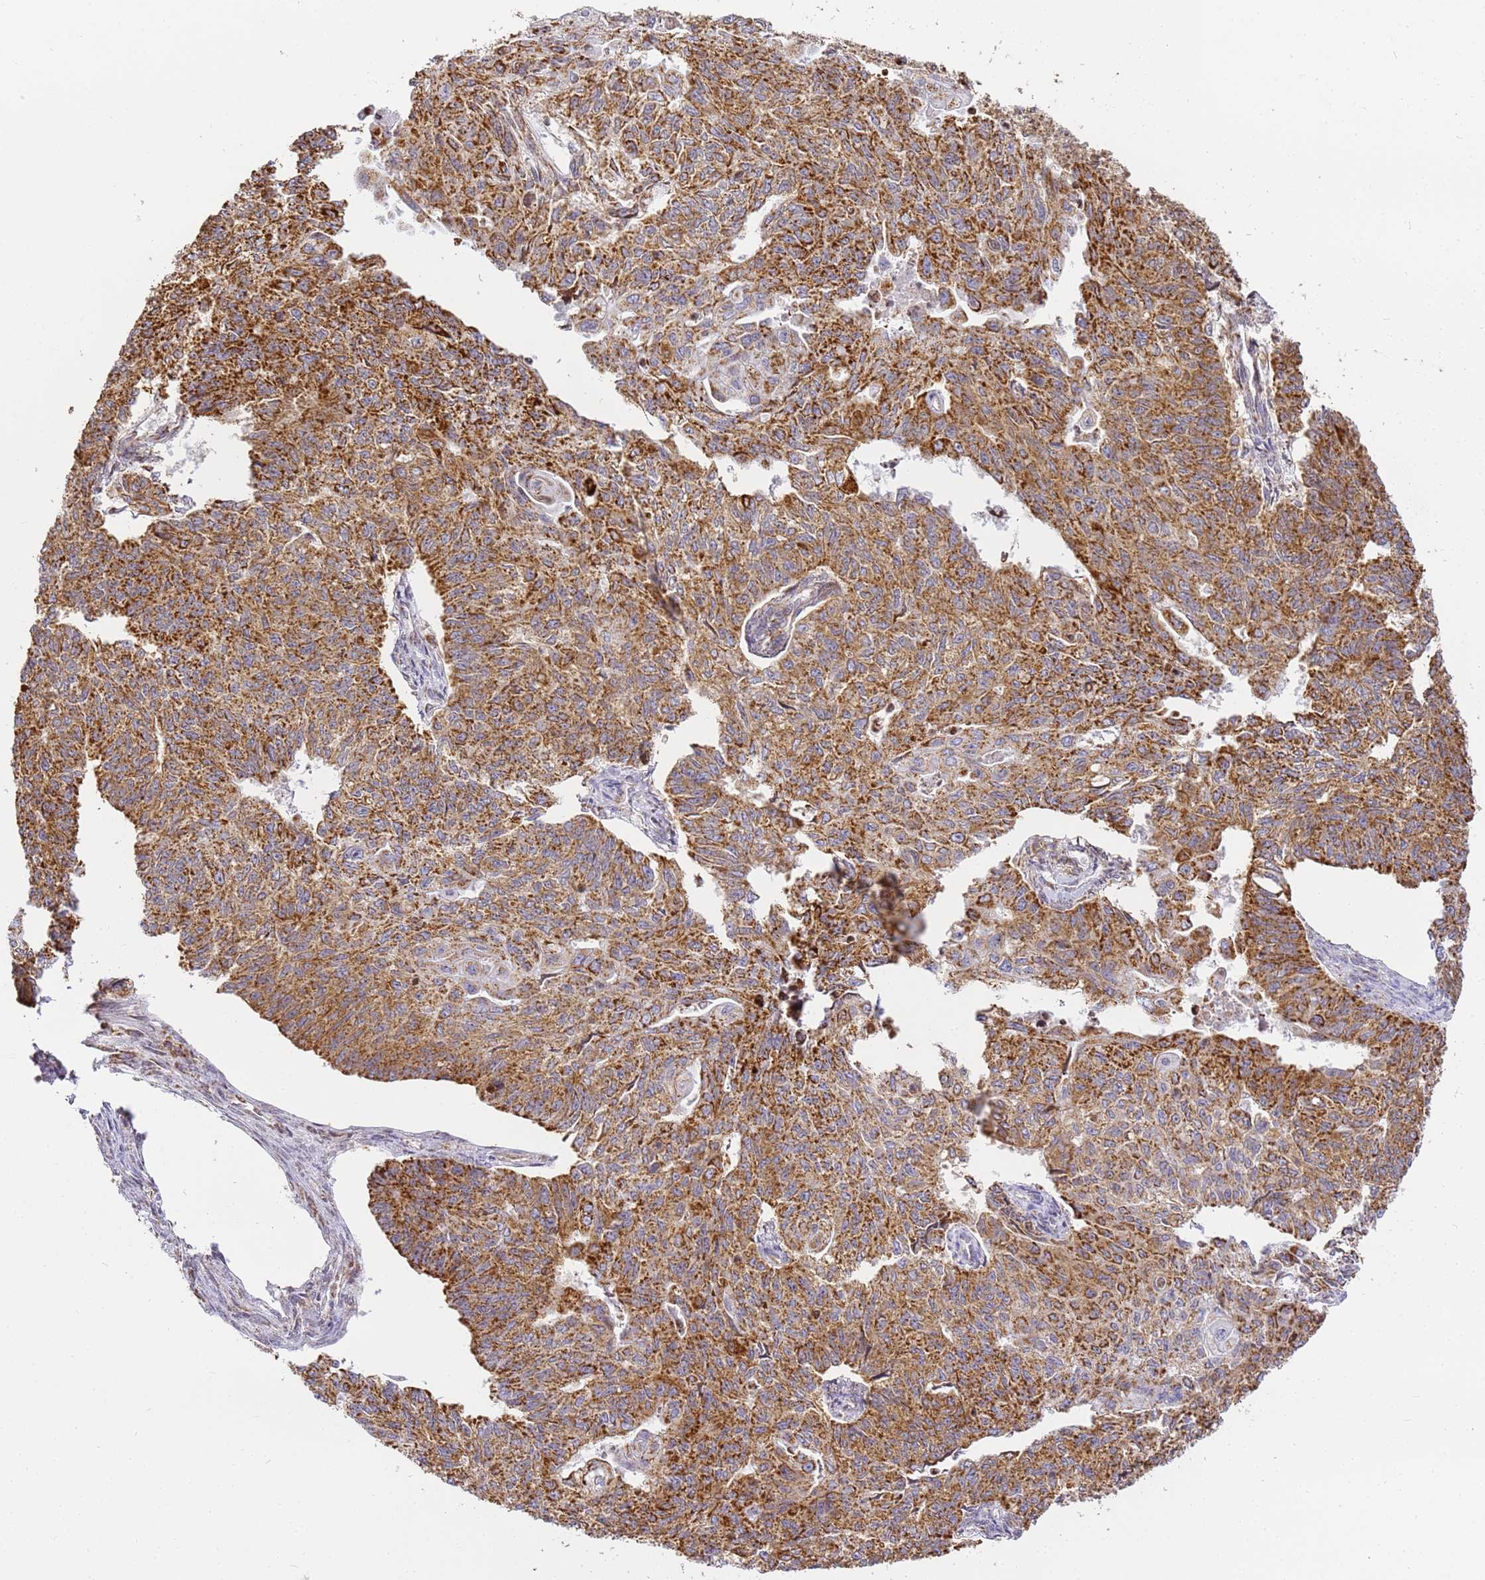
{"staining": {"intensity": "moderate", "quantity": ">75%", "location": "cytoplasmic/membranous"}, "tissue": "endometrial cancer", "cell_type": "Tumor cells", "image_type": "cancer", "snomed": [{"axis": "morphology", "description": "Adenocarcinoma, NOS"}, {"axis": "topography", "description": "Endometrium"}], "caption": "The micrograph displays a brown stain indicating the presence of a protein in the cytoplasmic/membranous of tumor cells in adenocarcinoma (endometrial). The staining was performed using DAB, with brown indicating positive protein expression. Nuclei are stained blue with hematoxylin.", "gene": "HSPE1", "patient": {"sex": "female", "age": 32}}